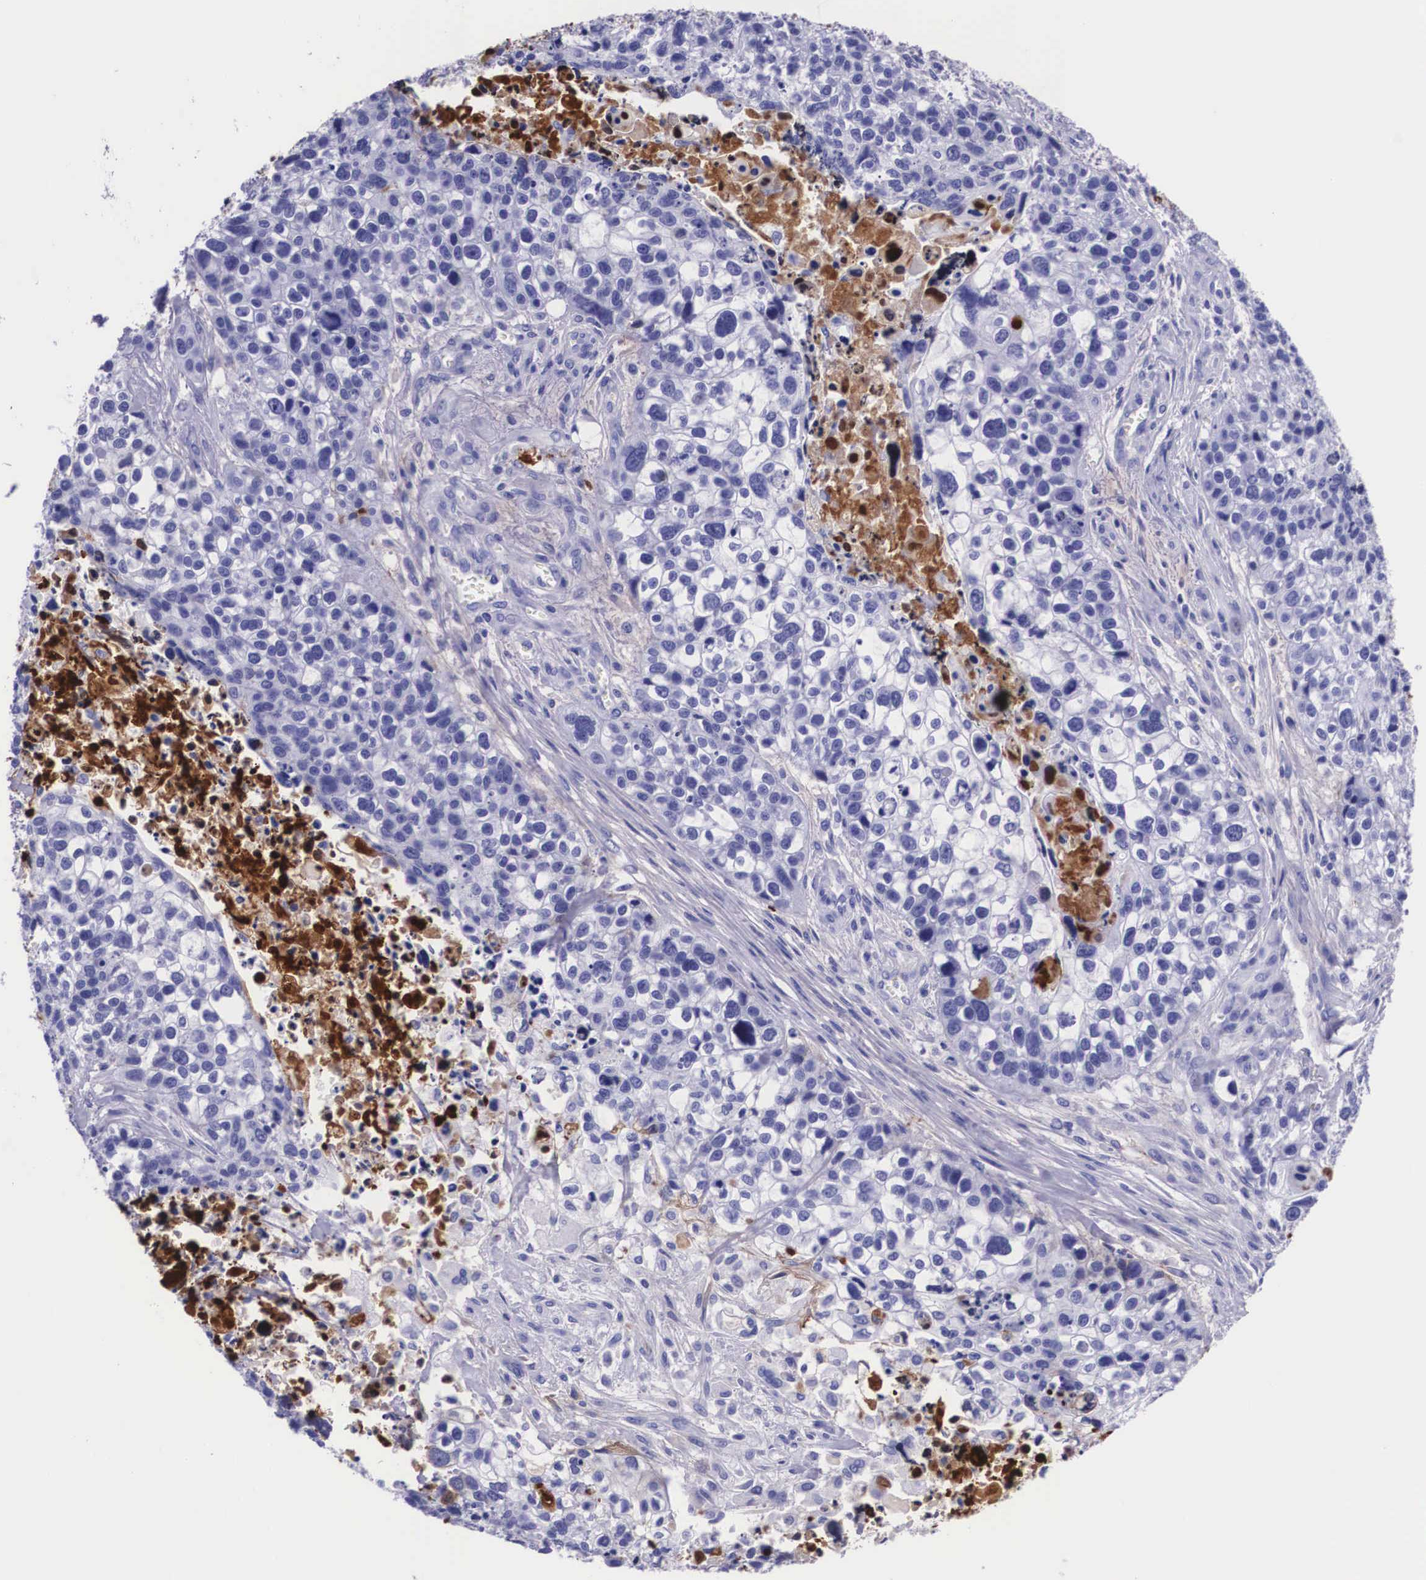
{"staining": {"intensity": "negative", "quantity": "none", "location": "none"}, "tissue": "lung cancer", "cell_type": "Tumor cells", "image_type": "cancer", "snomed": [{"axis": "morphology", "description": "Squamous cell carcinoma, NOS"}, {"axis": "topography", "description": "Lymph node"}, {"axis": "topography", "description": "Lung"}], "caption": "Immunohistochemical staining of squamous cell carcinoma (lung) shows no significant positivity in tumor cells. (Stains: DAB (3,3'-diaminobenzidine) immunohistochemistry with hematoxylin counter stain, Microscopy: brightfield microscopy at high magnification).", "gene": "PLG", "patient": {"sex": "male", "age": 74}}